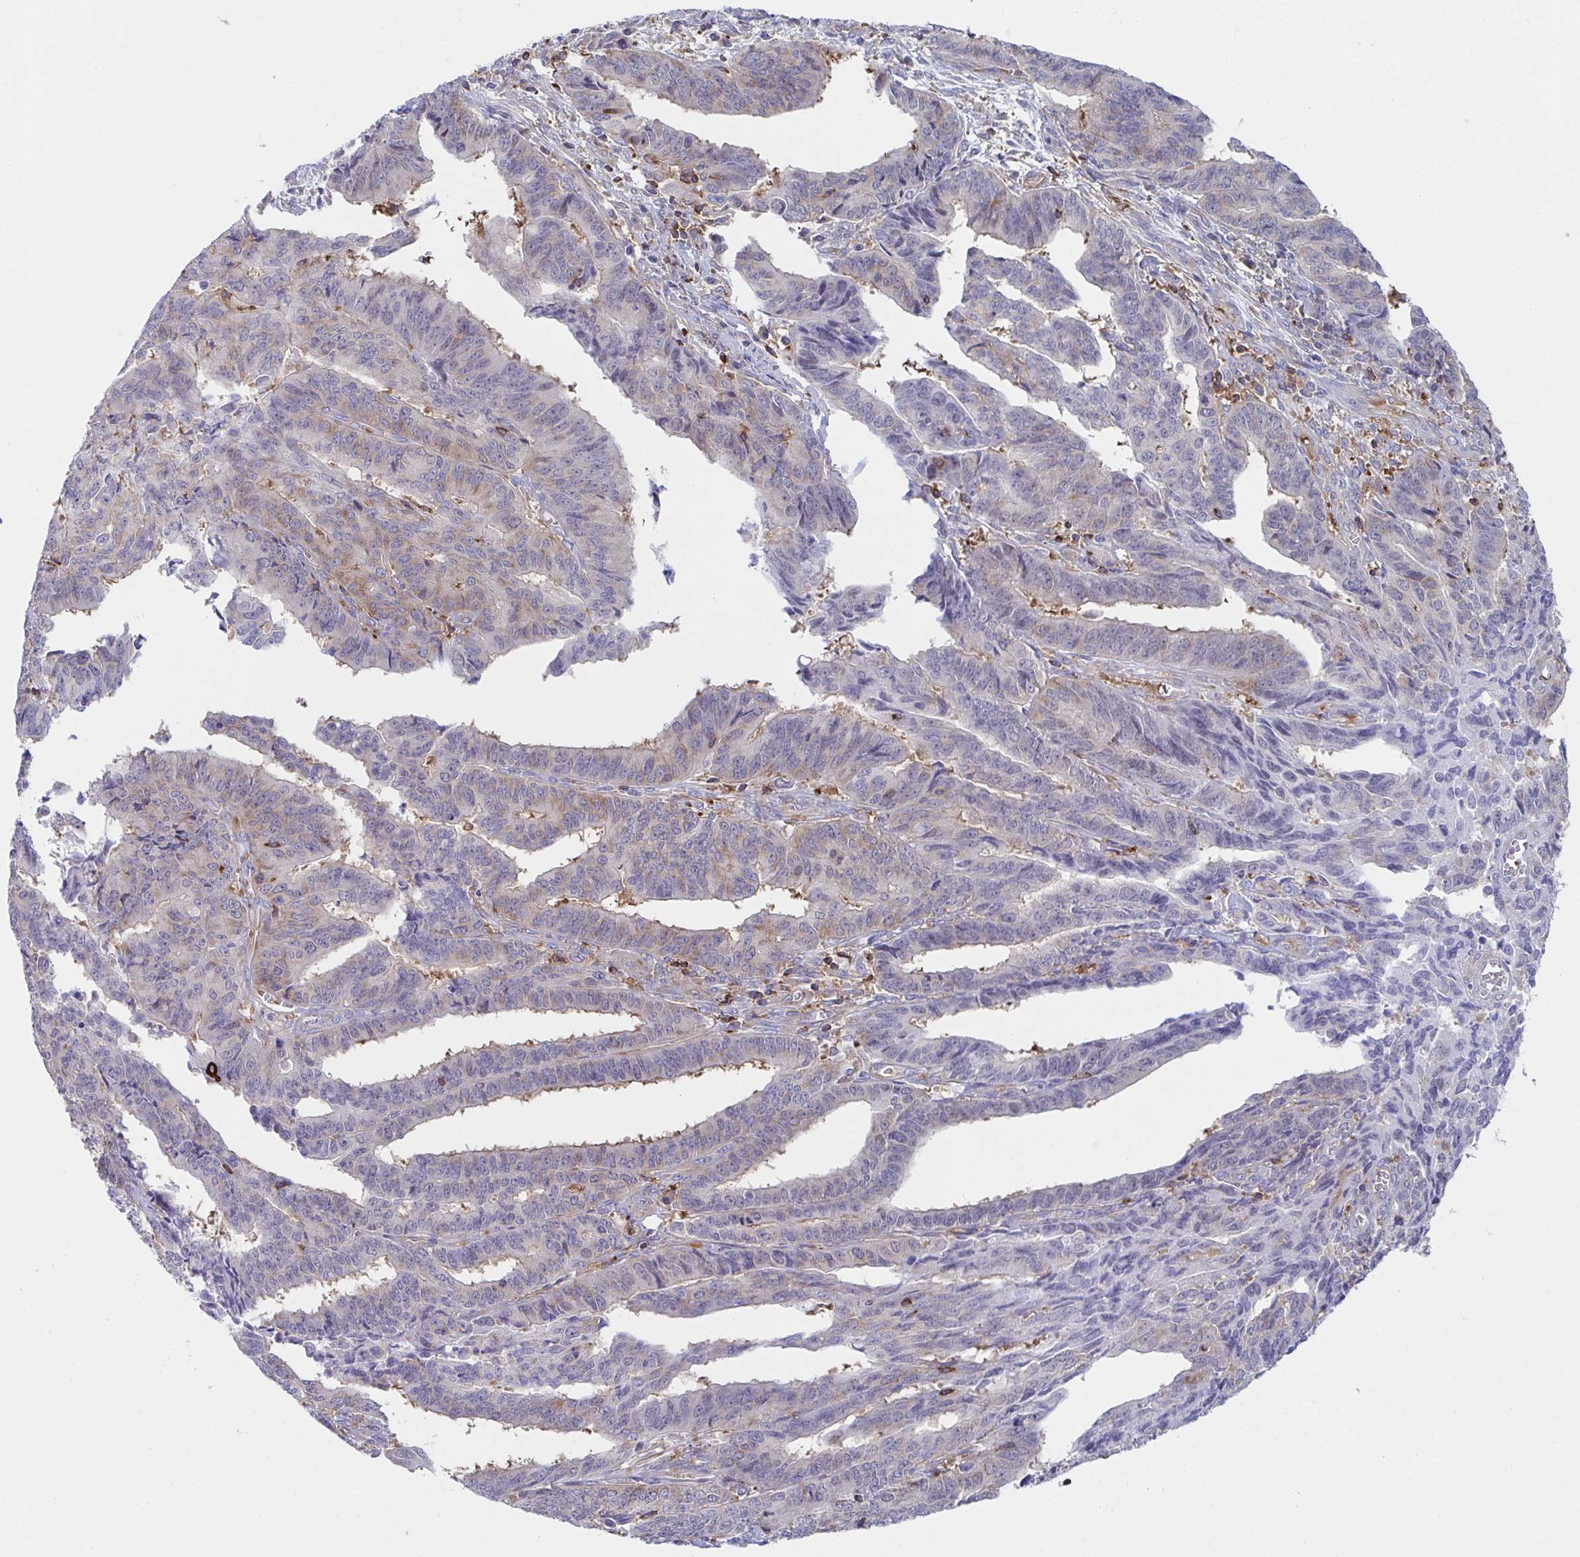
{"staining": {"intensity": "weak", "quantity": "<25%", "location": "cytoplasmic/membranous"}, "tissue": "endometrial cancer", "cell_type": "Tumor cells", "image_type": "cancer", "snomed": [{"axis": "morphology", "description": "Adenocarcinoma, NOS"}, {"axis": "topography", "description": "Endometrium"}], "caption": "The immunohistochemistry (IHC) micrograph has no significant staining in tumor cells of endometrial adenocarcinoma tissue.", "gene": "WNK1", "patient": {"sex": "female", "age": 65}}